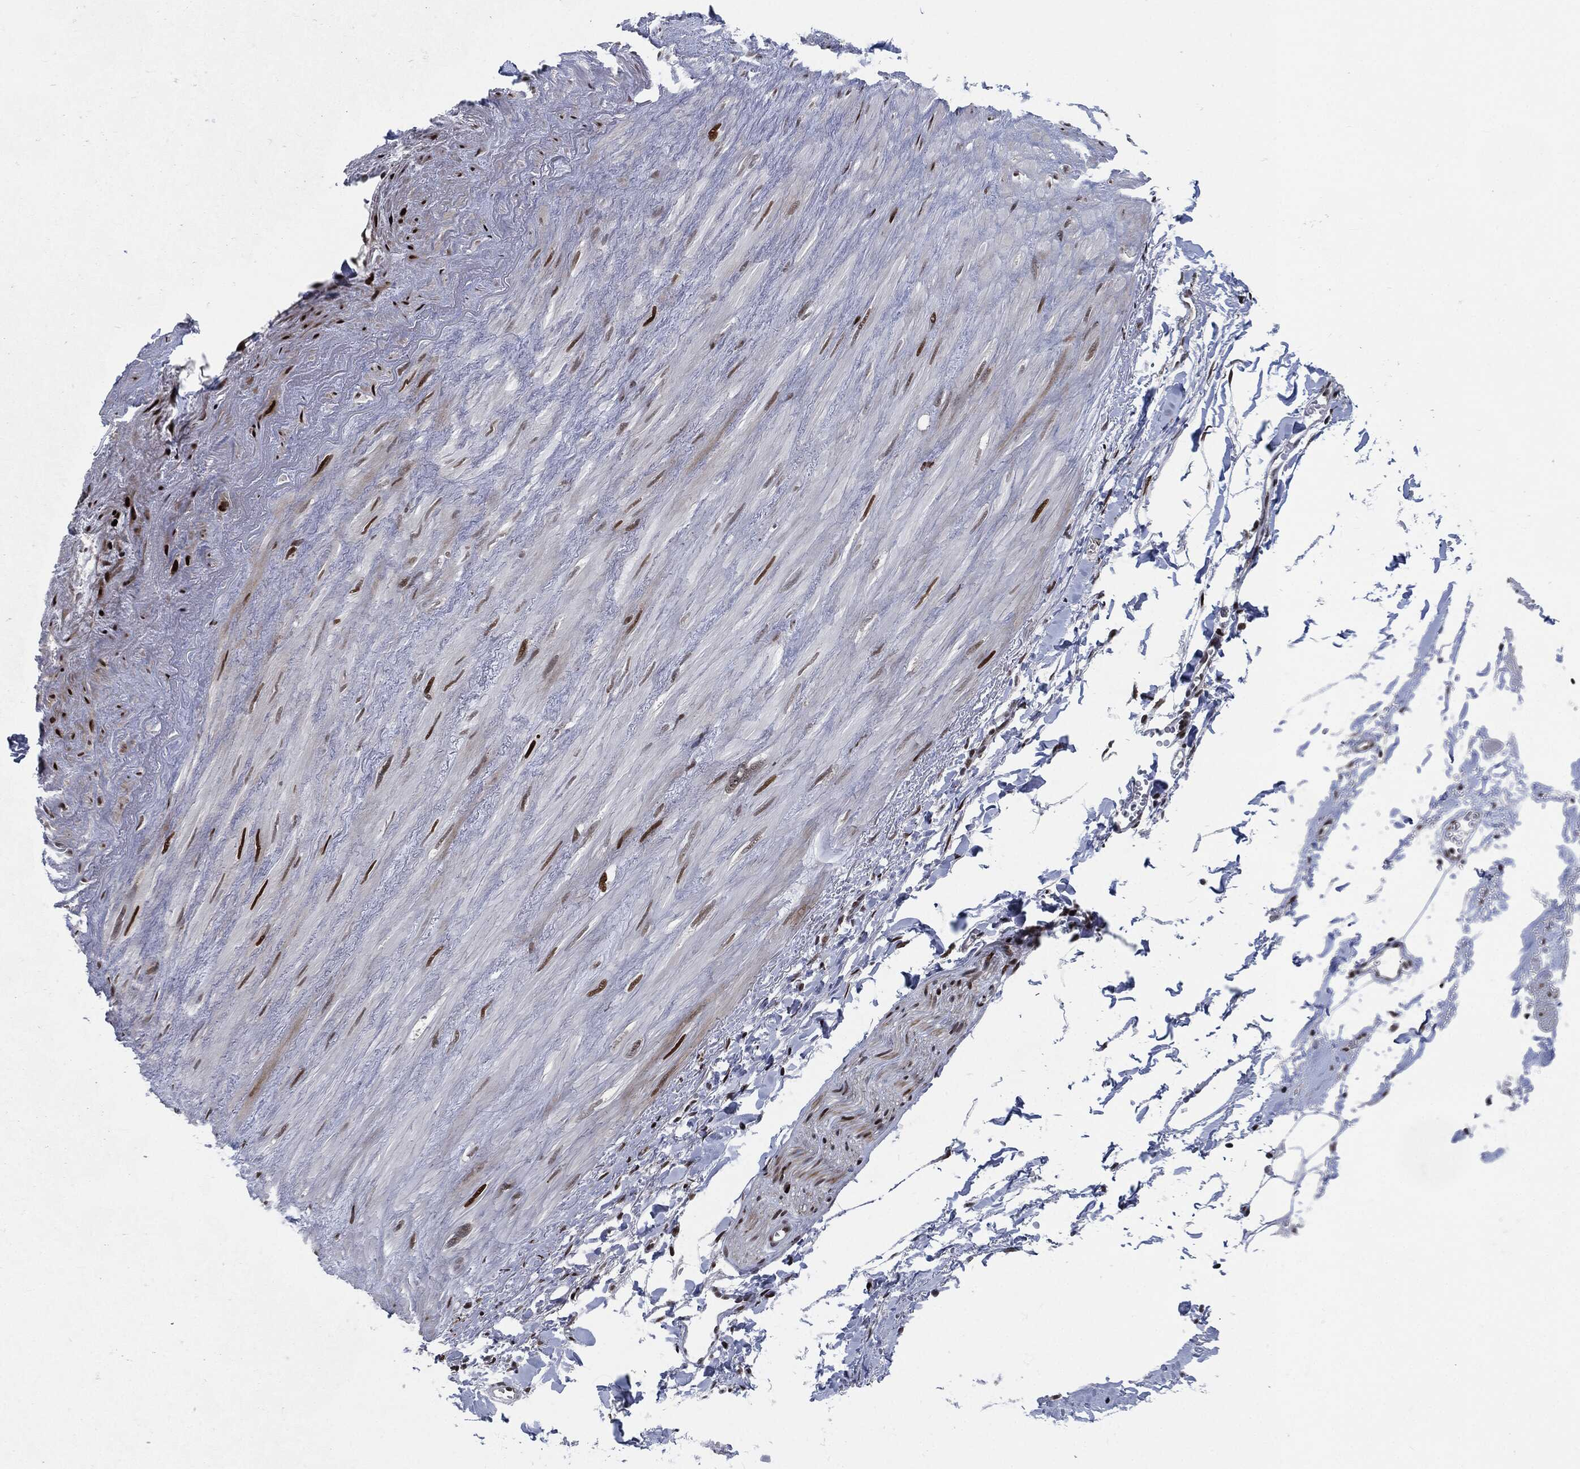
{"staining": {"intensity": "strong", "quantity": "25%-75%", "location": "nuclear"}, "tissue": "soft tissue", "cell_type": "Fibroblasts", "image_type": "normal", "snomed": [{"axis": "morphology", "description": "Normal tissue, NOS"}, {"axis": "morphology", "description": "Adenocarcinoma, NOS"}, {"axis": "topography", "description": "Pancreas"}, {"axis": "topography", "description": "Peripheral nerve tissue"}], "caption": "Immunohistochemistry (IHC) of normal soft tissue shows high levels of strong nuclear expression in about 25%-75% of fibroblasts.", "gene": "AKT2", "patient": {"sex": "male", "age": 61}}